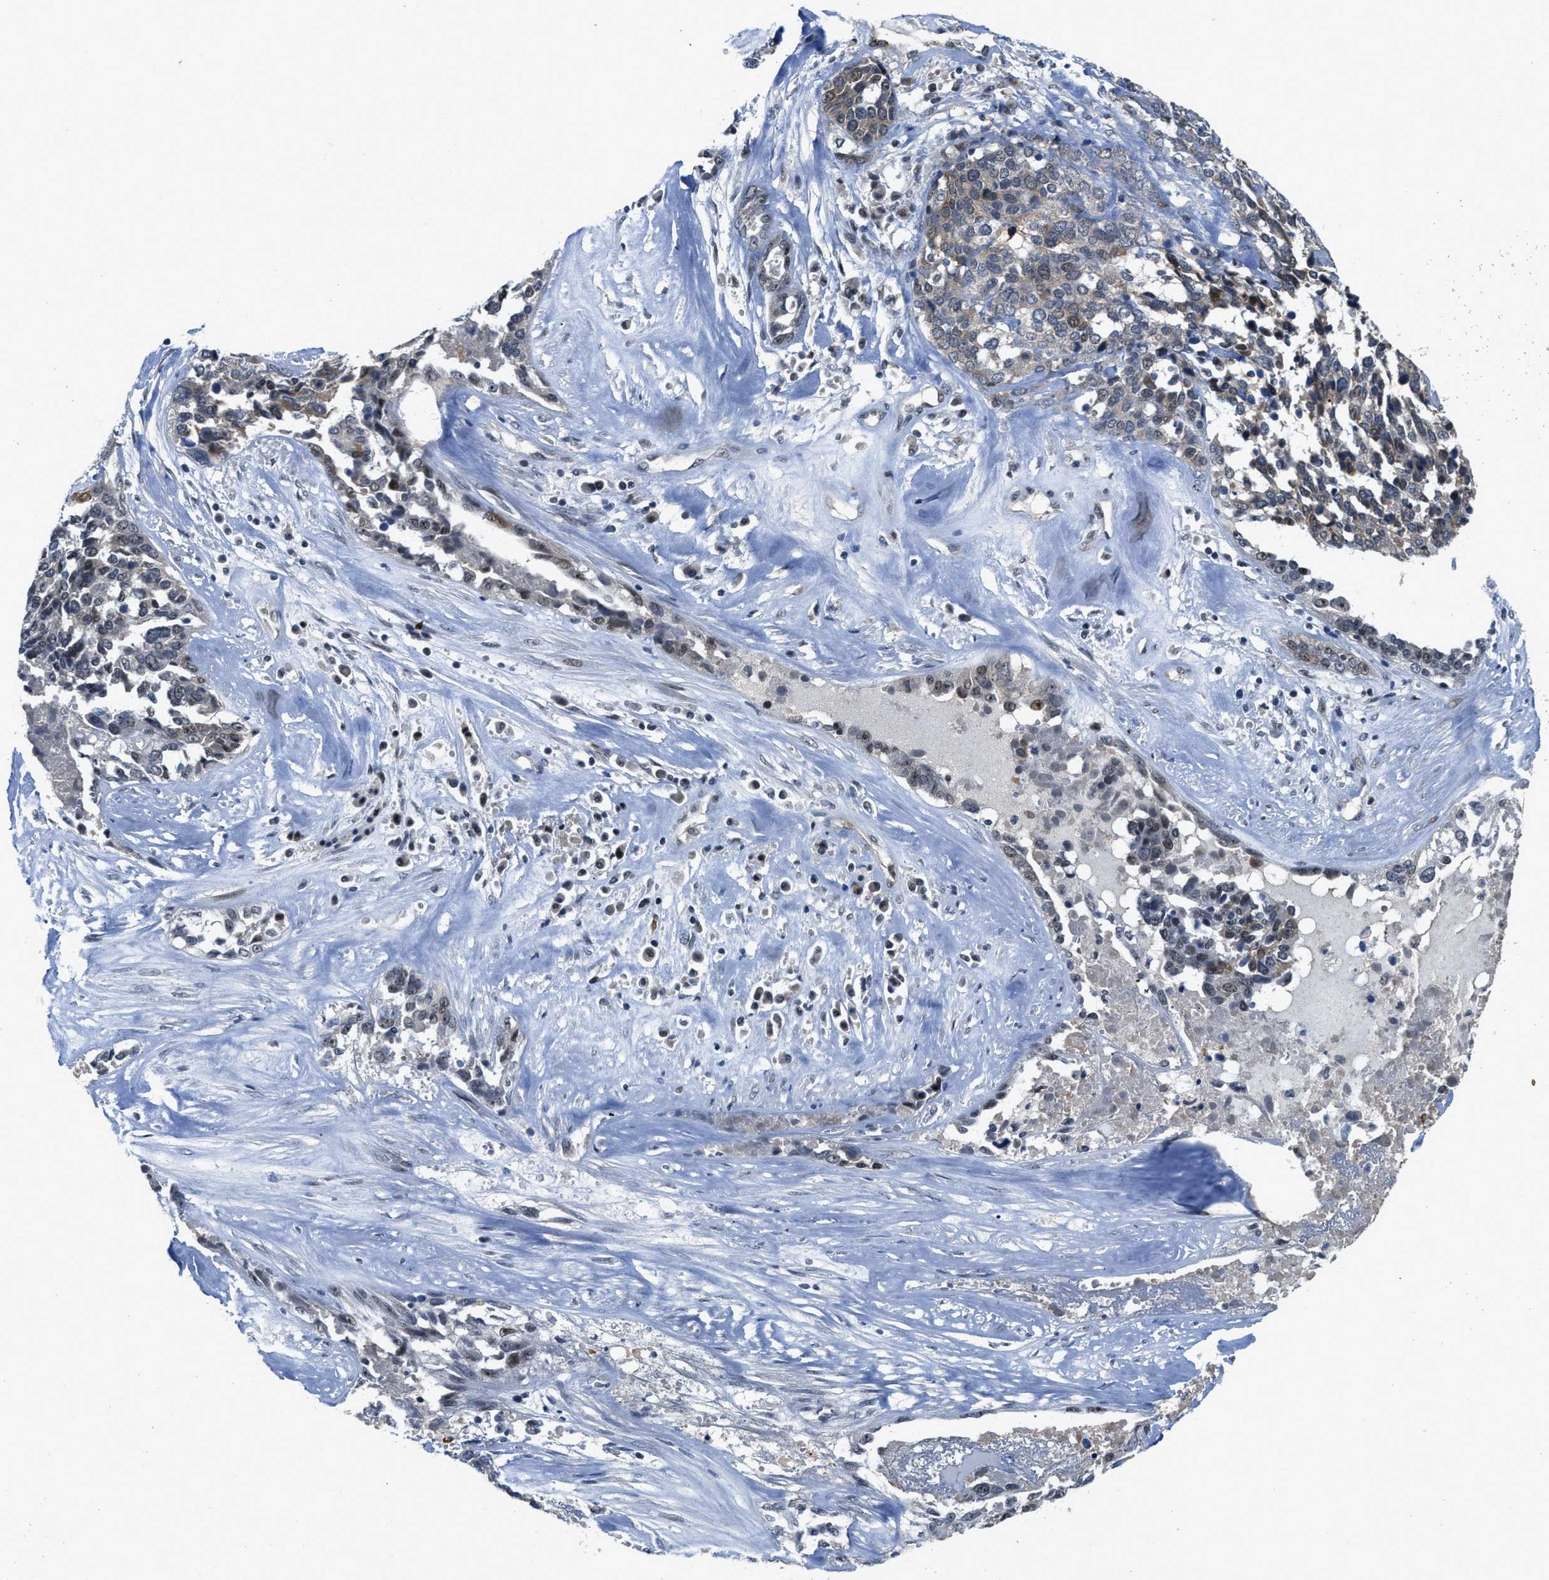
{"staining": {"intensity": "negative", "quantity": "none", "location": "none"}, "tissue": "ovarian cancer", "cell_type": "Tumor cells", "image_type": "cancer", "snomed": [{"axis": "morphology", "description": "Cystadenocarcinoma, serous, NOS"}, {"axis": "topography", "description": "Ovary"}], "caption": "The micrograph shows no staining of tumor cells in ovarian serous cystadenocarcinoma.", "gene": "SLCO2A1", "patient": {"sex": "female", "age": 44}}